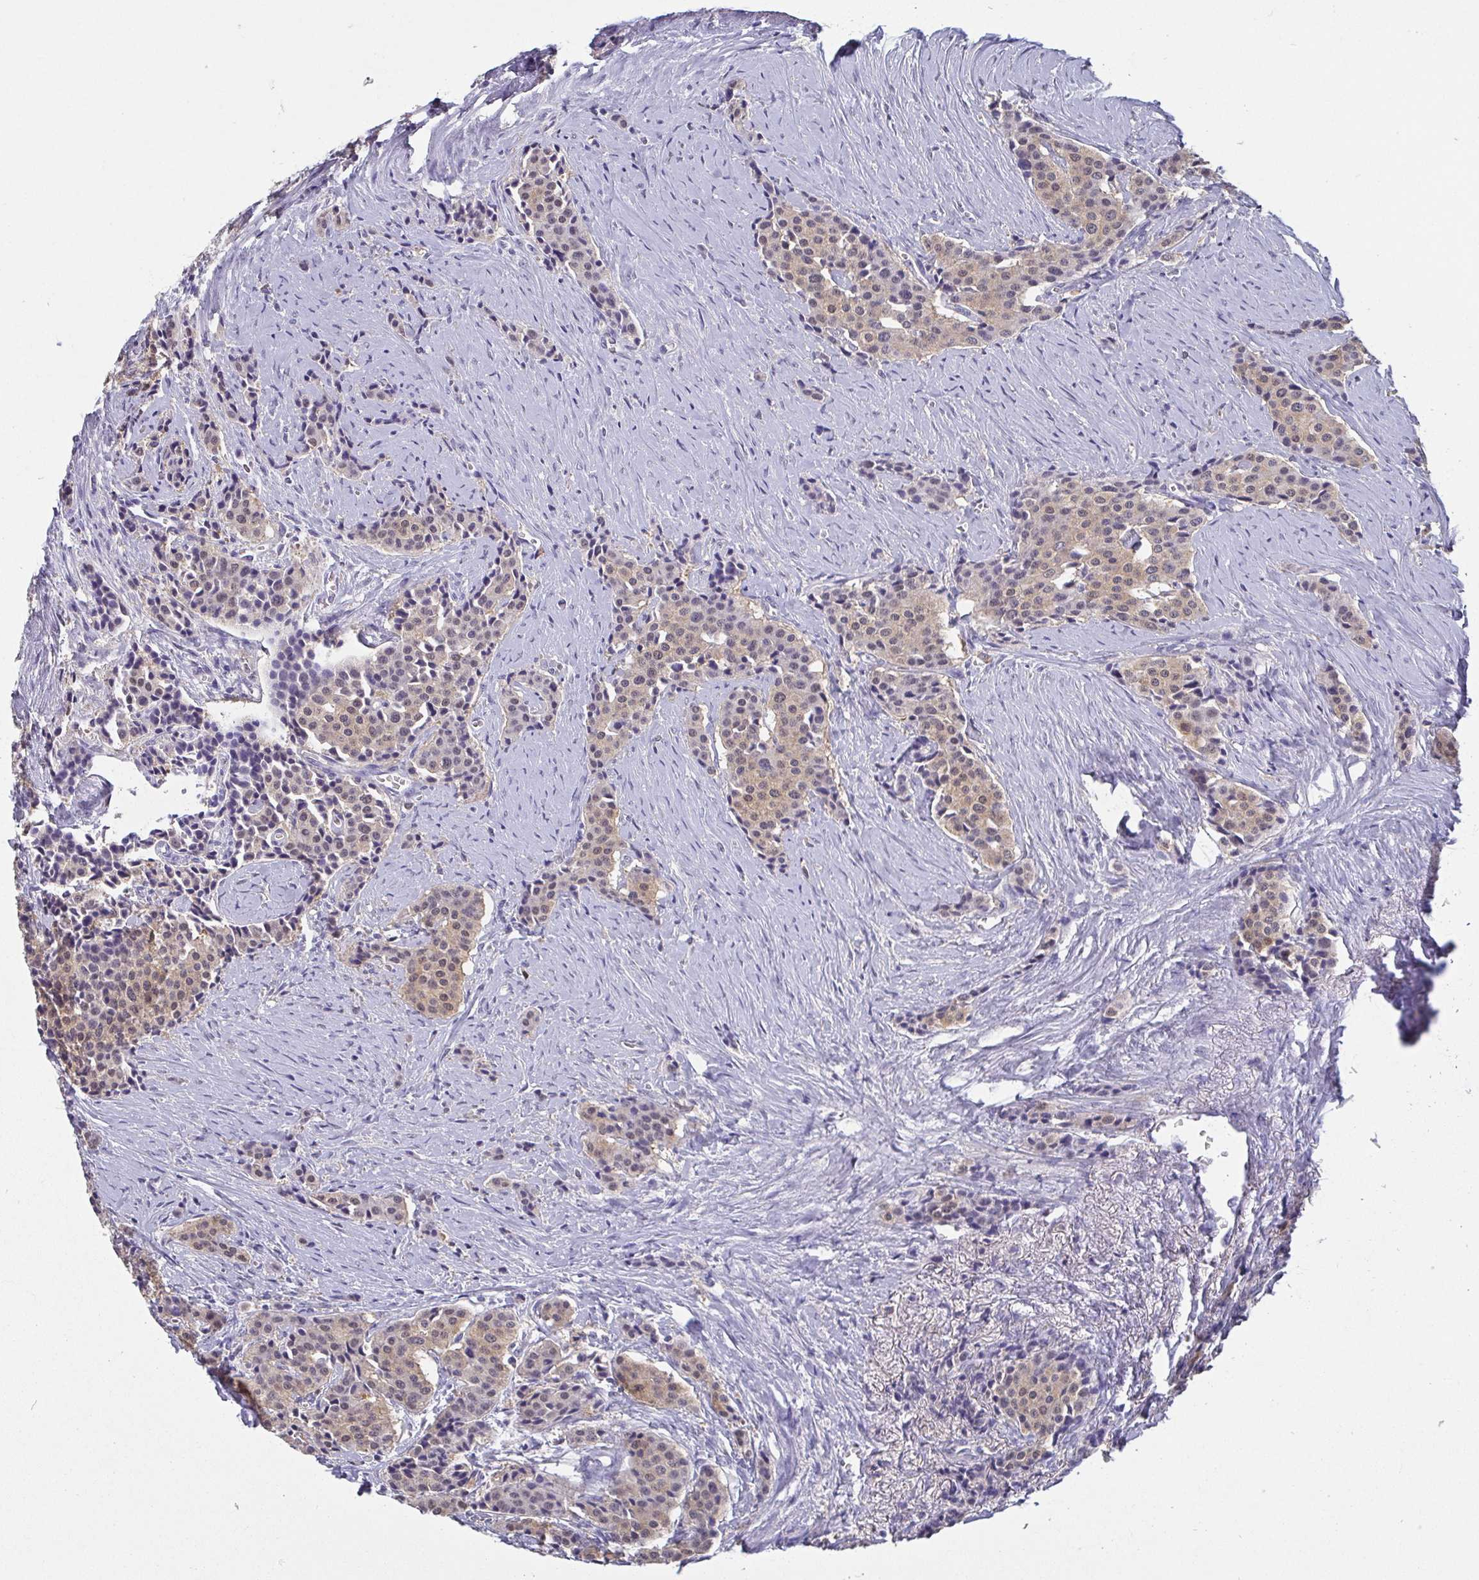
{"staining": {"intensity": "weak", "quantity": ">75%", "location": "cytoplasmic/membranous,nuclear"}, "tissue": "carcinoid", "cell_type": "Tumor cells", "image_type": "cancer", "snomed": [{"axis": "morphology", "description": "Carcinoid, malignant, NOS"}, {"axis": "topography", "description": "Small intestine"}], "caption": "A photomicrograph showing weak cytoplasmic/membranous and nuclear positivity in about >75% of tumor cells in carcinoid (malignant), as visualized by brown immunohistochemical staining.", "gene": "IDH1", "patient": {"sex": "male", "age": 73}}